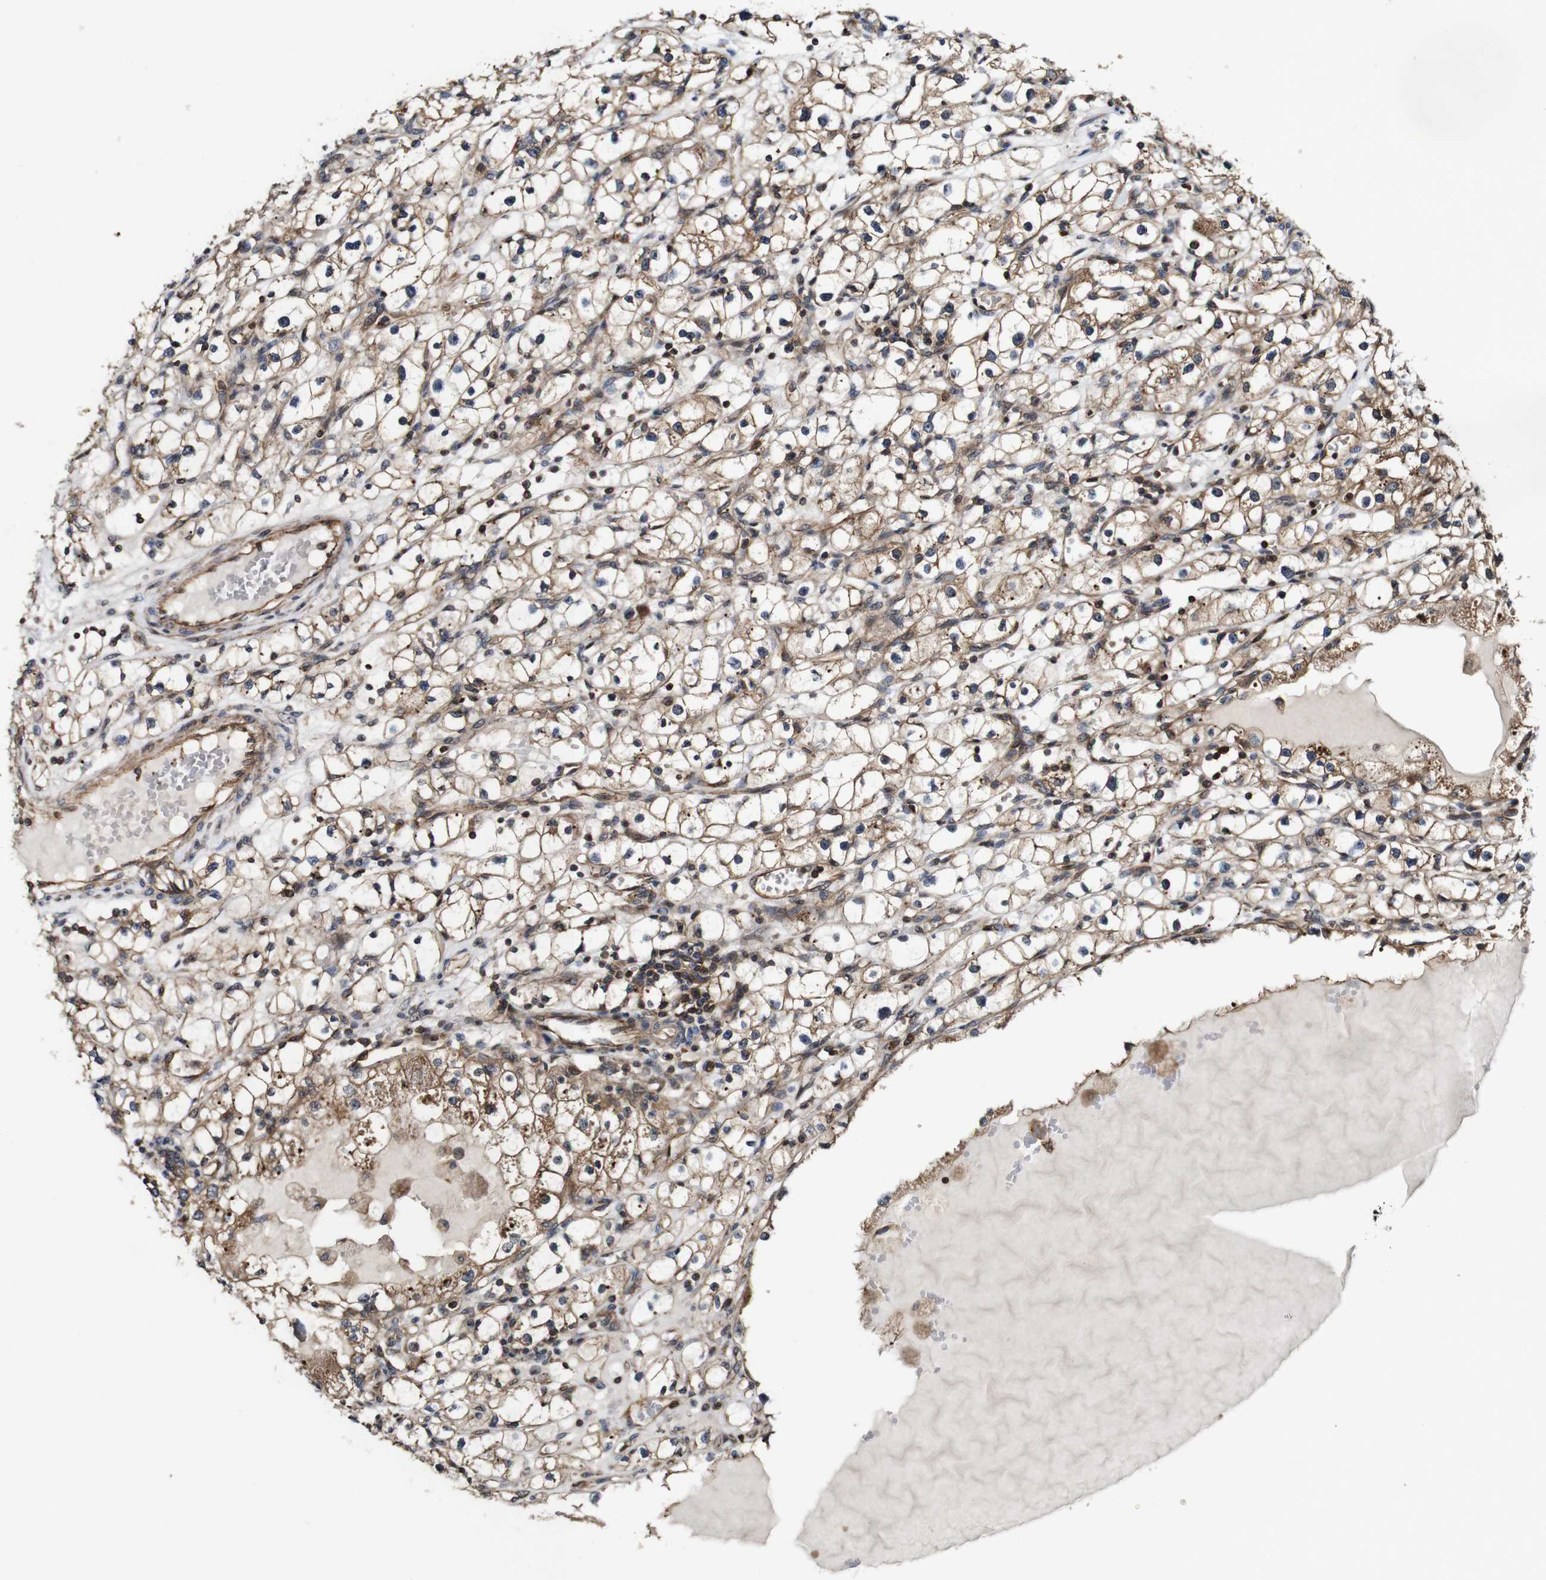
{"staining": {"intensity": "moderate", "quantity": ">75%", "location": "cytoplasmic/membranous"}, "tissue": "renal cancer", "cell_type": "Tumor cells", "image_type": "cancer", "snomed": [{"axis": "morphology", "description": "Adenocarcinoma, NOS"}, {"axis": "topography", "description": "Kidney"}], "caption": "There is medium levels of moderate cytoplasmic/membranous positivity in tumor cells of renal adenocarcinoma, as demonstrated by immunohistochemical staining (brown color).", "gene": "TNIK", "patient": {"sex": "male", "age": 56}}